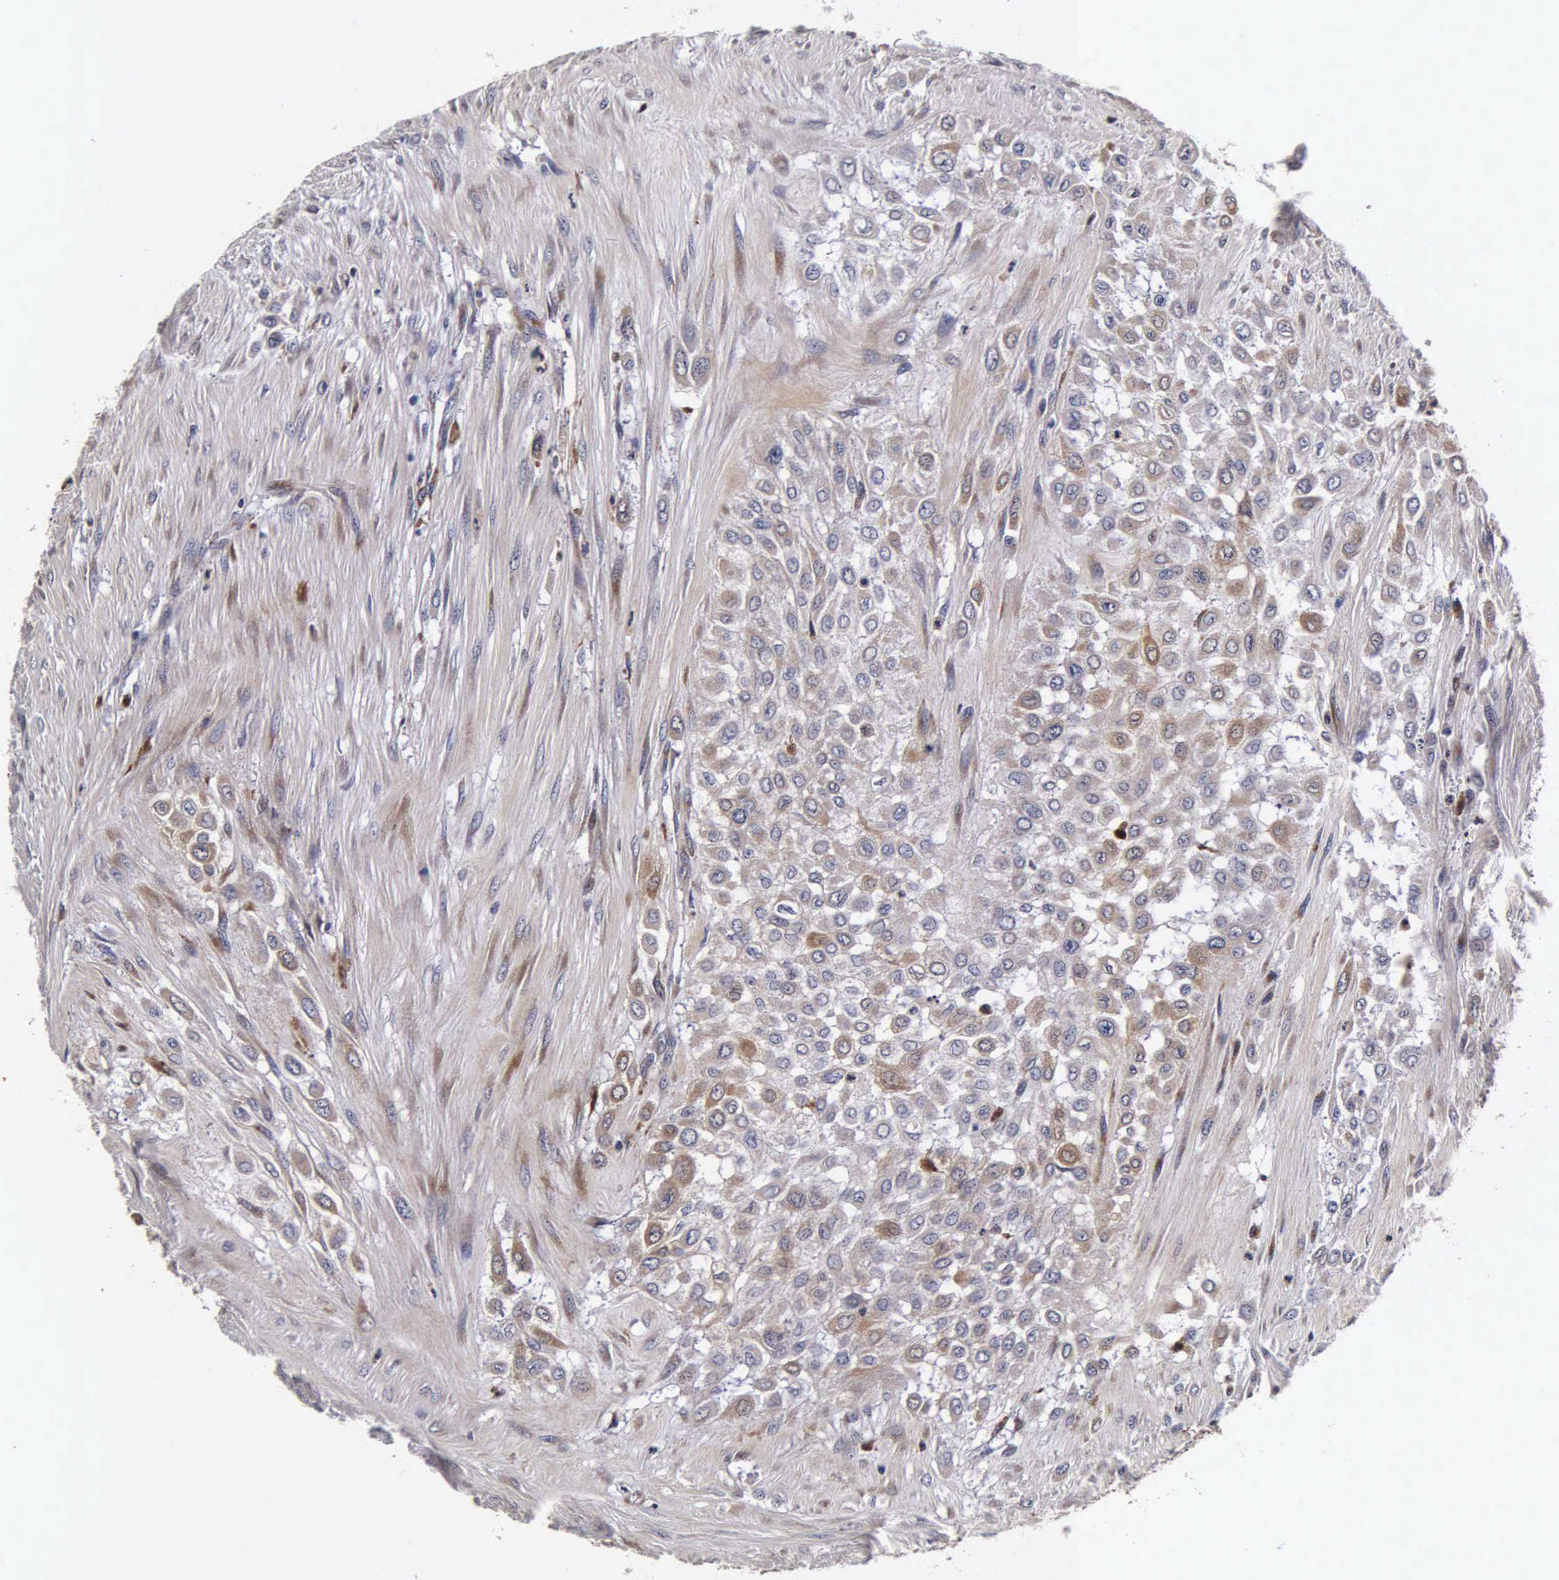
{"staining": {"intensity": "weak", "quantity": ">75%", "location": "cytoplasmic/membranous"}, "tissue": "urothelial cancer", "cell_type": "Tumor cells", "image_type": "cancer", "snomed": [{"axis": "morphology", "description": "Urothelial carcinoma, High grade"}, {"axis": "topography", "description": "Urinary bladder"}], "caption": "Immunohistochemistry (IHC) of urothelial carcinoma (high-grade) demonstrates low levels of weak cytoplasmic/membranous staining in approximately >75% of tumor cells.", "gene": "CST3", "patient": {"sex": "male", "age": 57}}